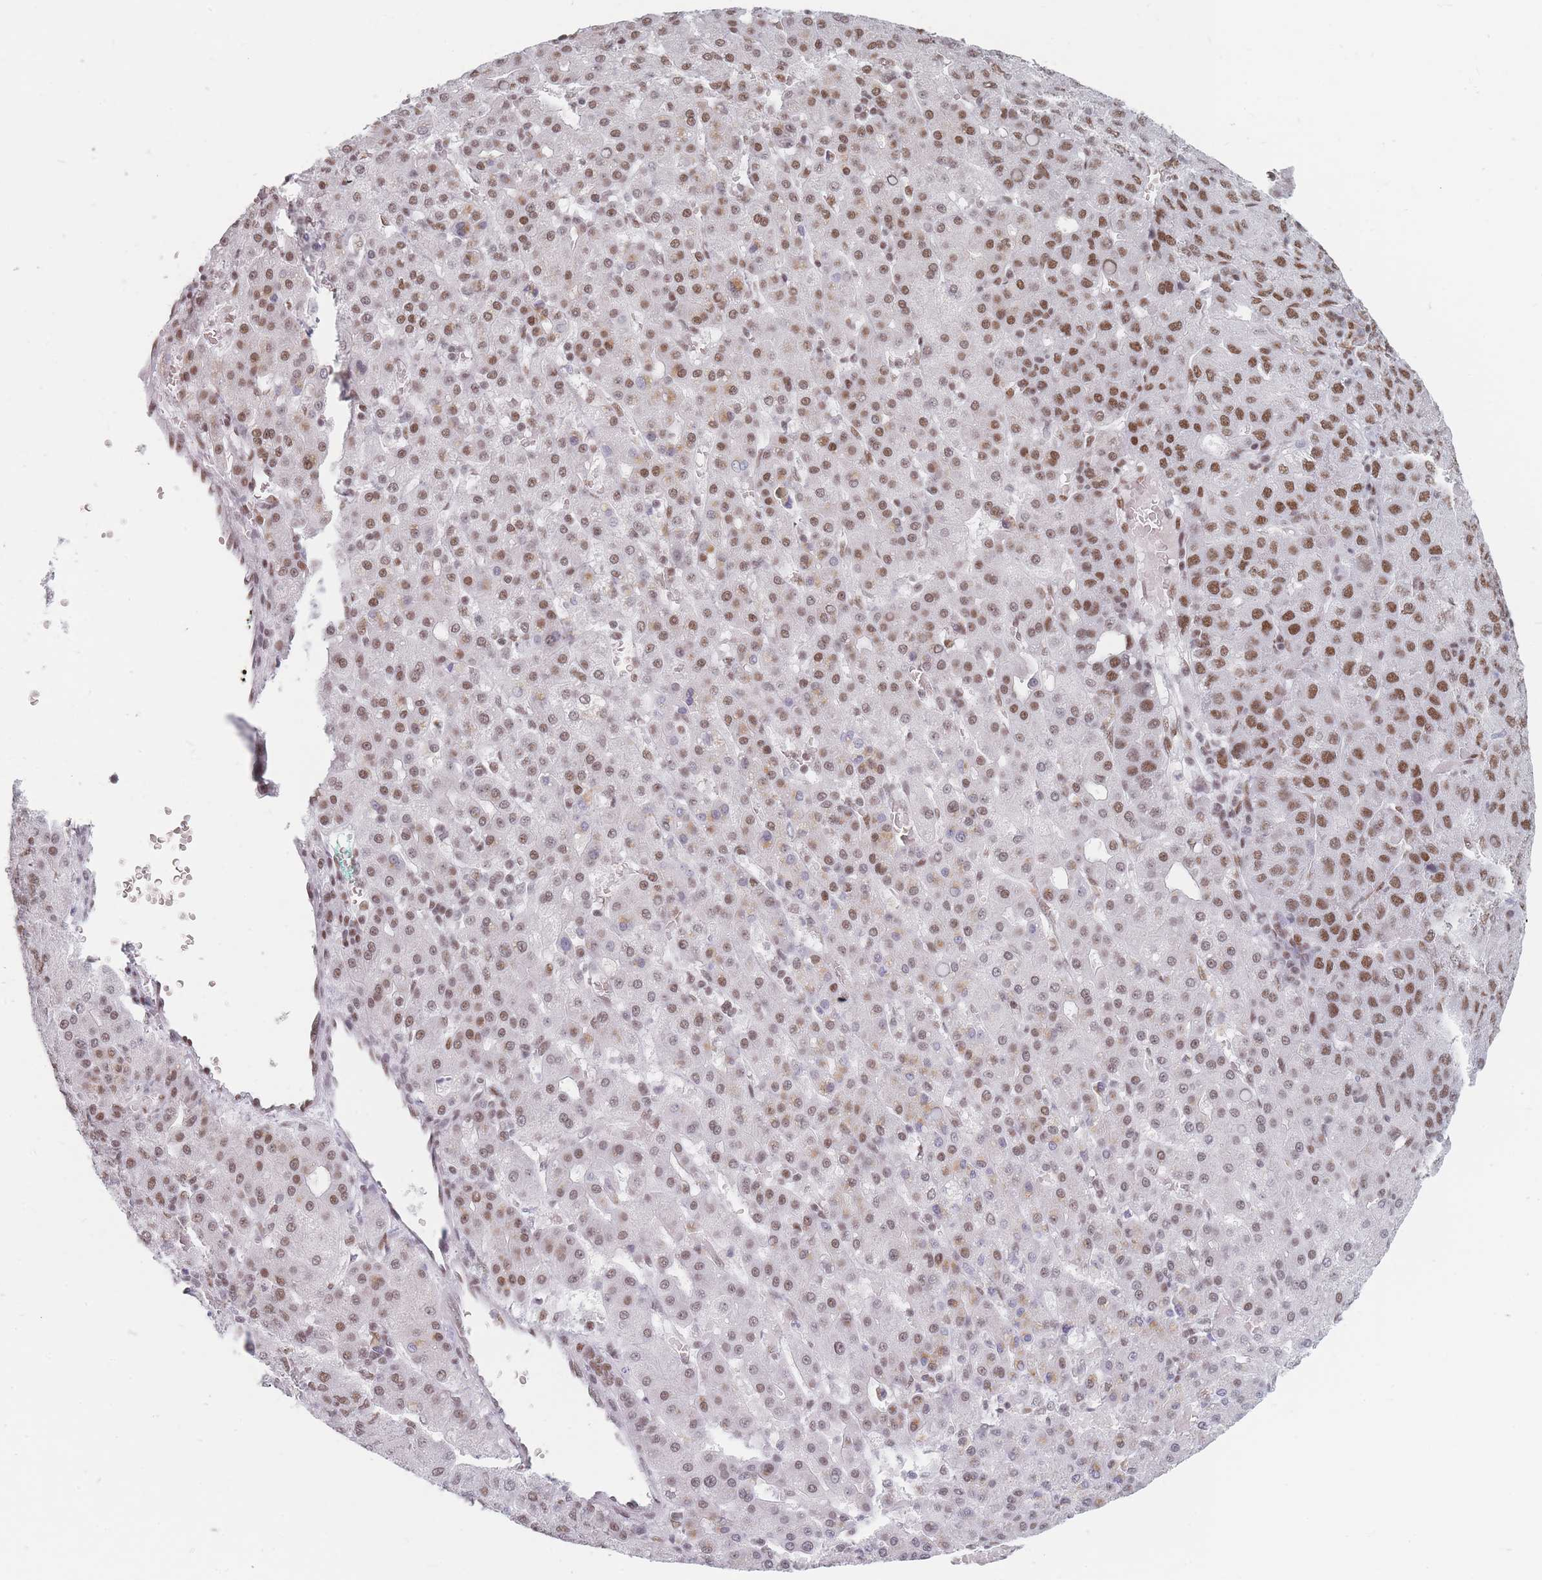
{"staining": {"intensity": "moderate", "quantity": "25%-75%", "location": "nuclear"}, "tissue": "liver cancer", "cell_type": "Tumor cells", "image_type": "cancer", "snomed": [{"axis": "morphology", "description": "Carcinoma, Hepatocellular, NOS"}, {"axis": "topography", "description": "Liver"}], "caption": "Liver cancer was stained to show a protein in brown. There is medium levels of moderate nuclear expression in about 25%-75% of tumor cells.", "gene": "SAFB2", "patient": {"sex": "male", "age": 65}}